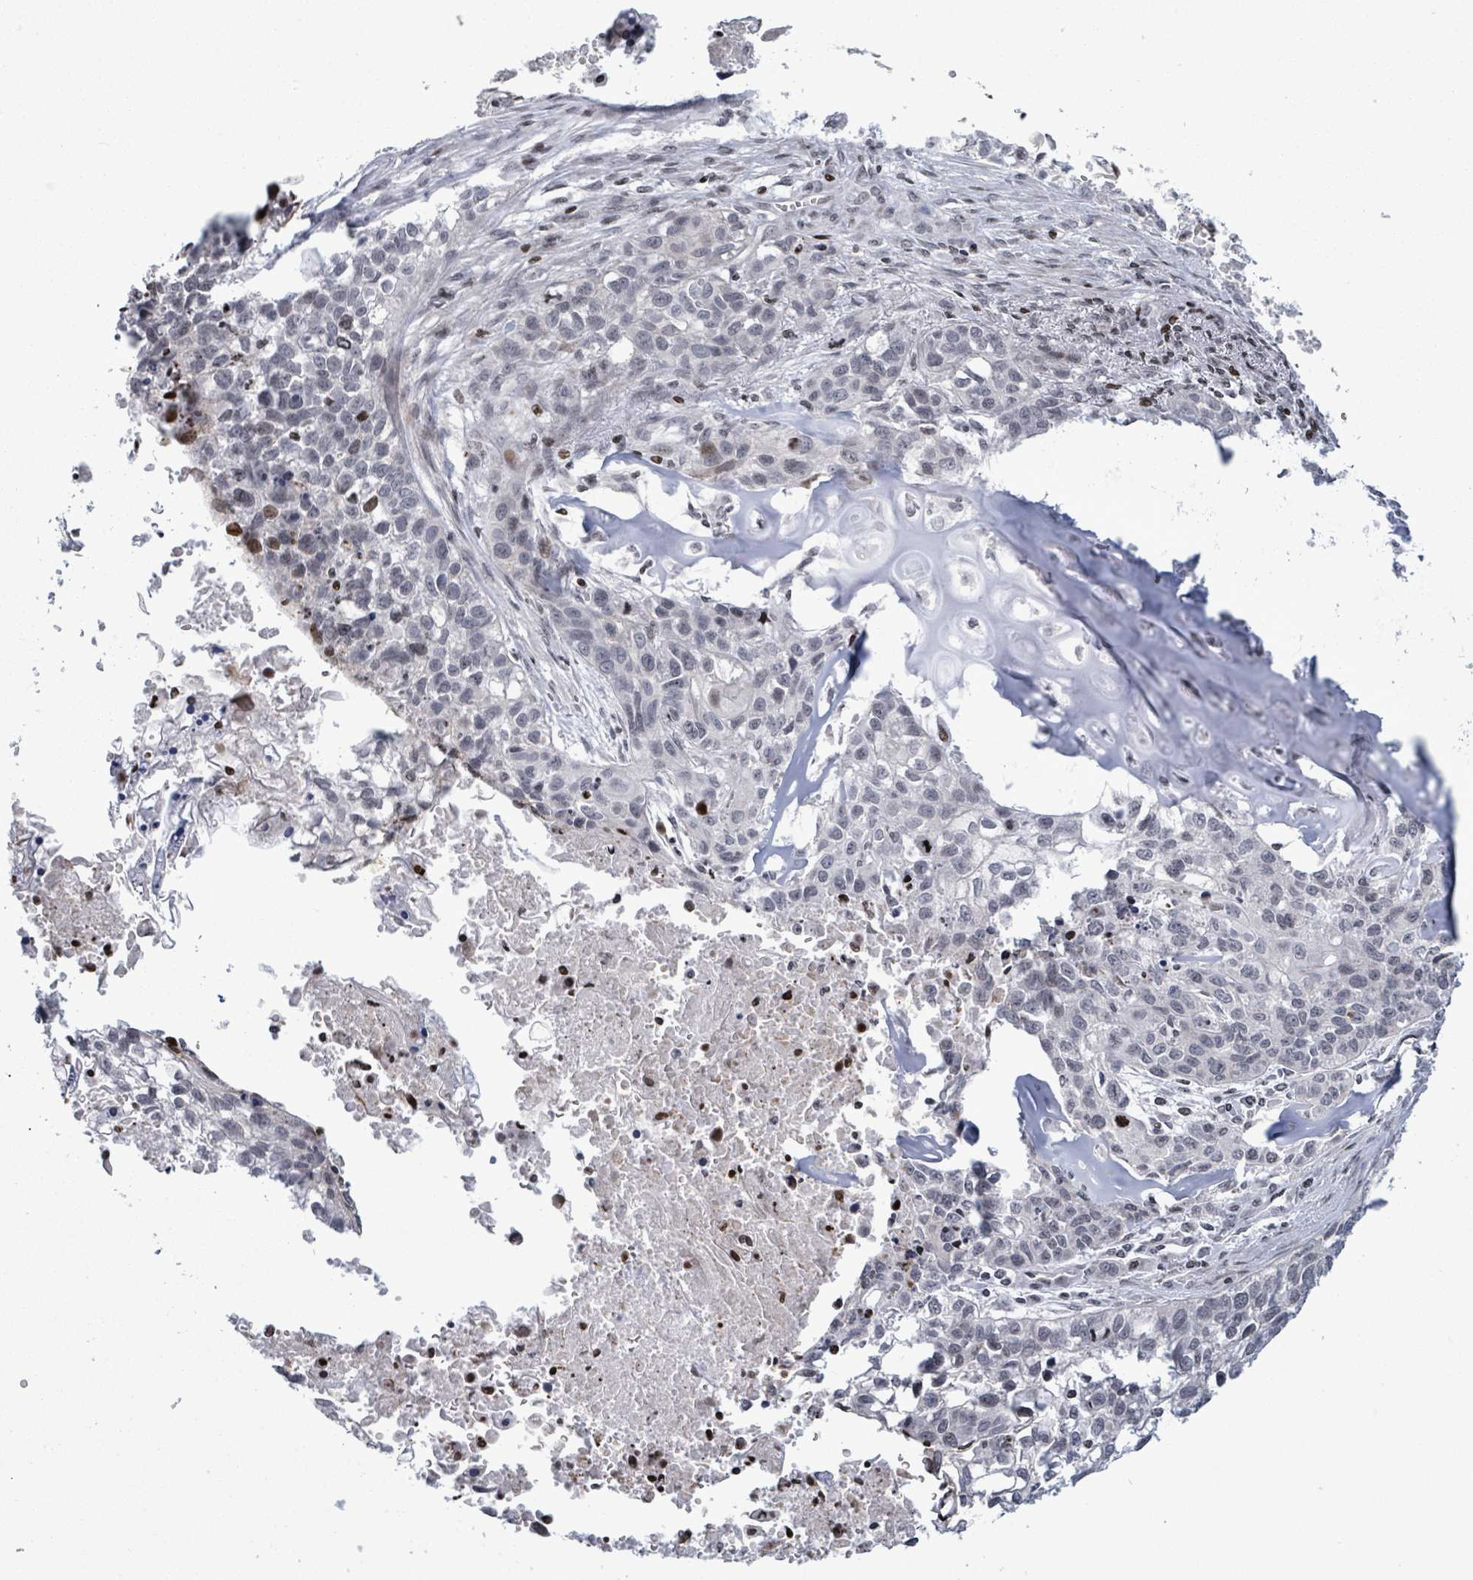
{"staining": {"intensity": "negative", "quantity": "none", "location": "none"}, "tissue": "lung cancer", "cell_type": "Tumor cells", "image_type": "cancer", "snomed": [{"axis": "morphology", "description": "Squamous cell carcinoma, NOS"}, {"axis": "topography", "description": "Lung"}], "caption": "Lung cancer (squamous cell carcinoma) was stained to show a protein in brown. There is no significant staining in tumor cells.", "gene": "FNDC4", "patient": {"sex": "male", "age": 74}}